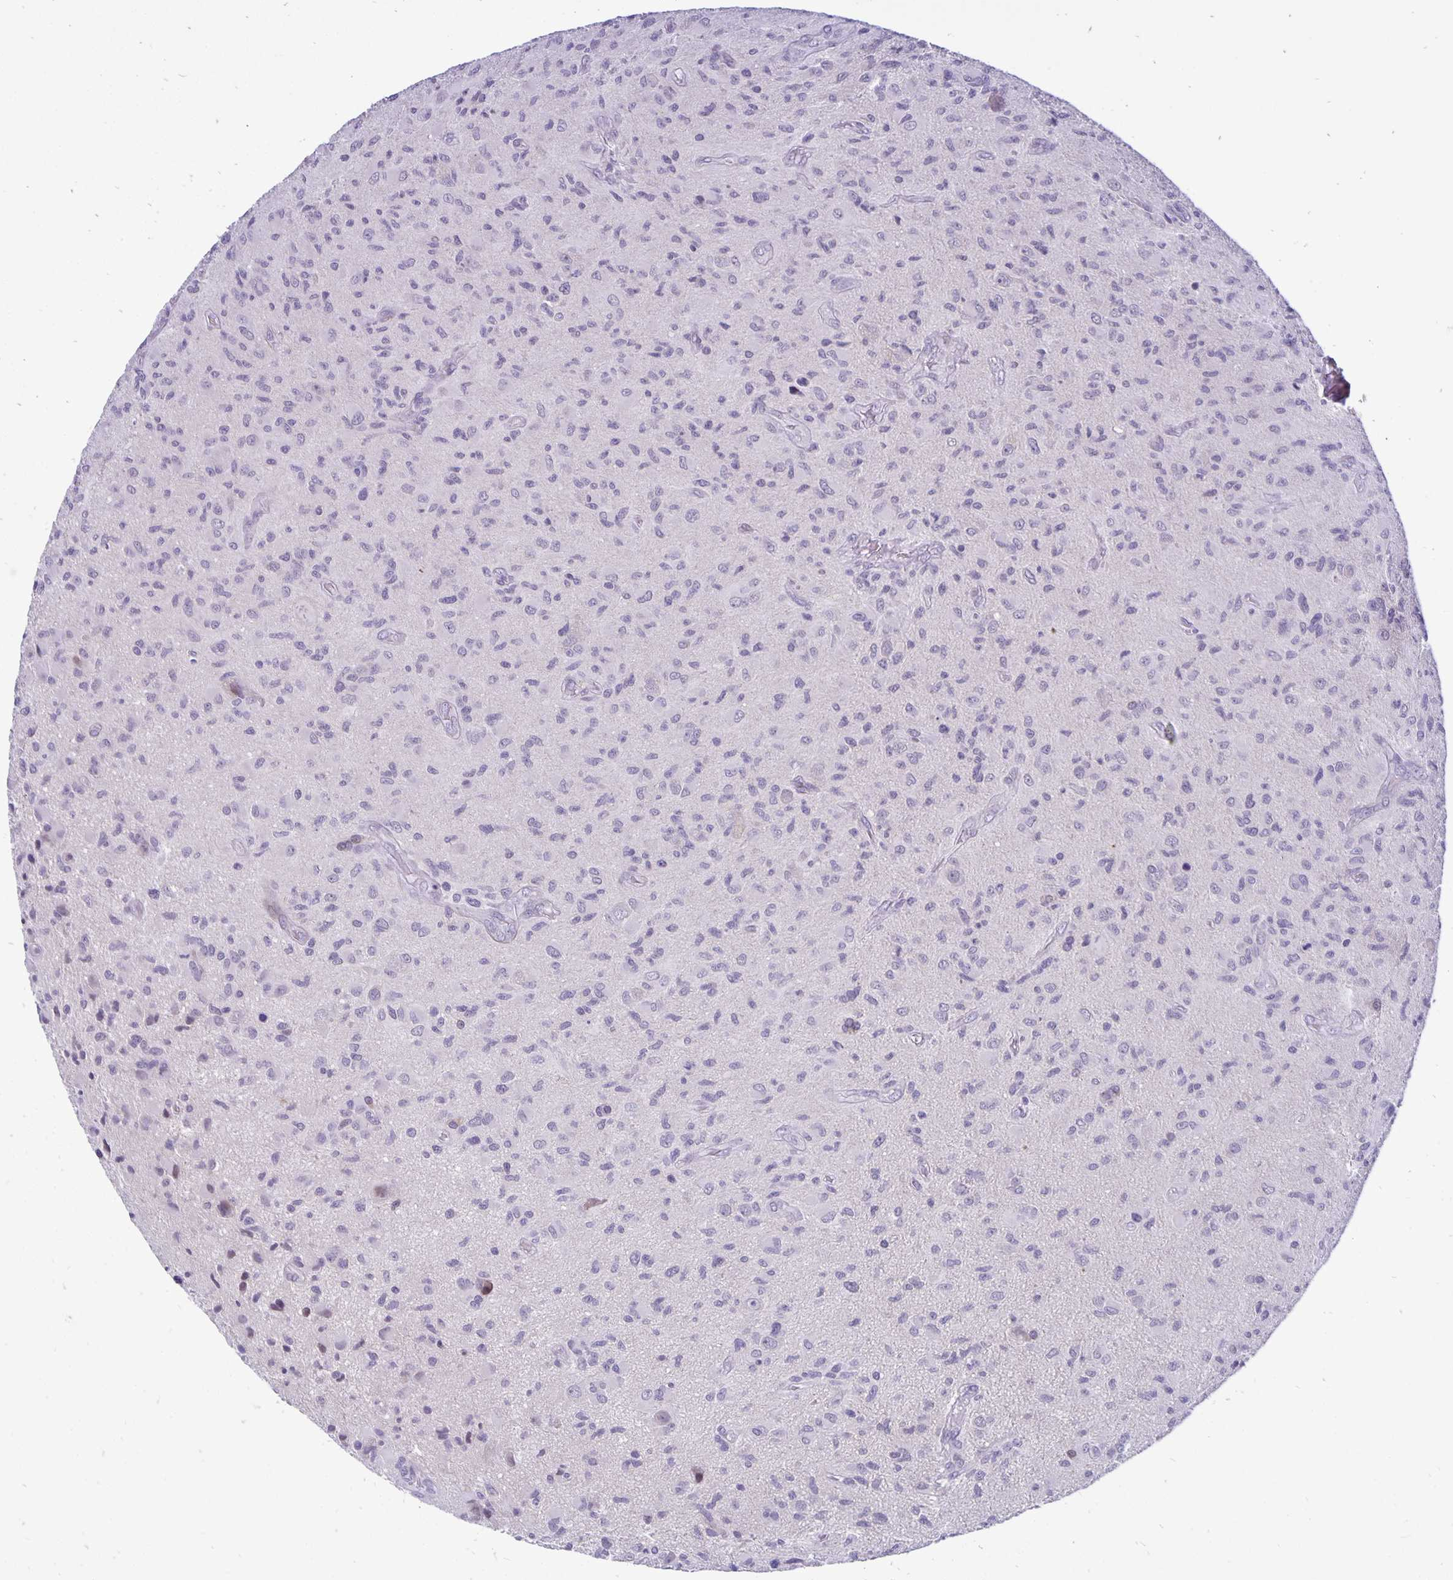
{"staining": {"intensity": "negative", "quantity": "none", "location": "none"}, "tissue": "glioma", "cell_type": "Tumor cells", "image_type": "cancer", "snomed": [{"axis": "morphology", "description": "Glioma, malignant, High grade"}, {"axis": "topography", "description": "Brain"}], "caption": "This is an immunohistochemistry photomicrograph of glioma. There is no positivity in tumor cells.", "gene": "ERBB2", "patient": {"sex": "female", "age": 65}}